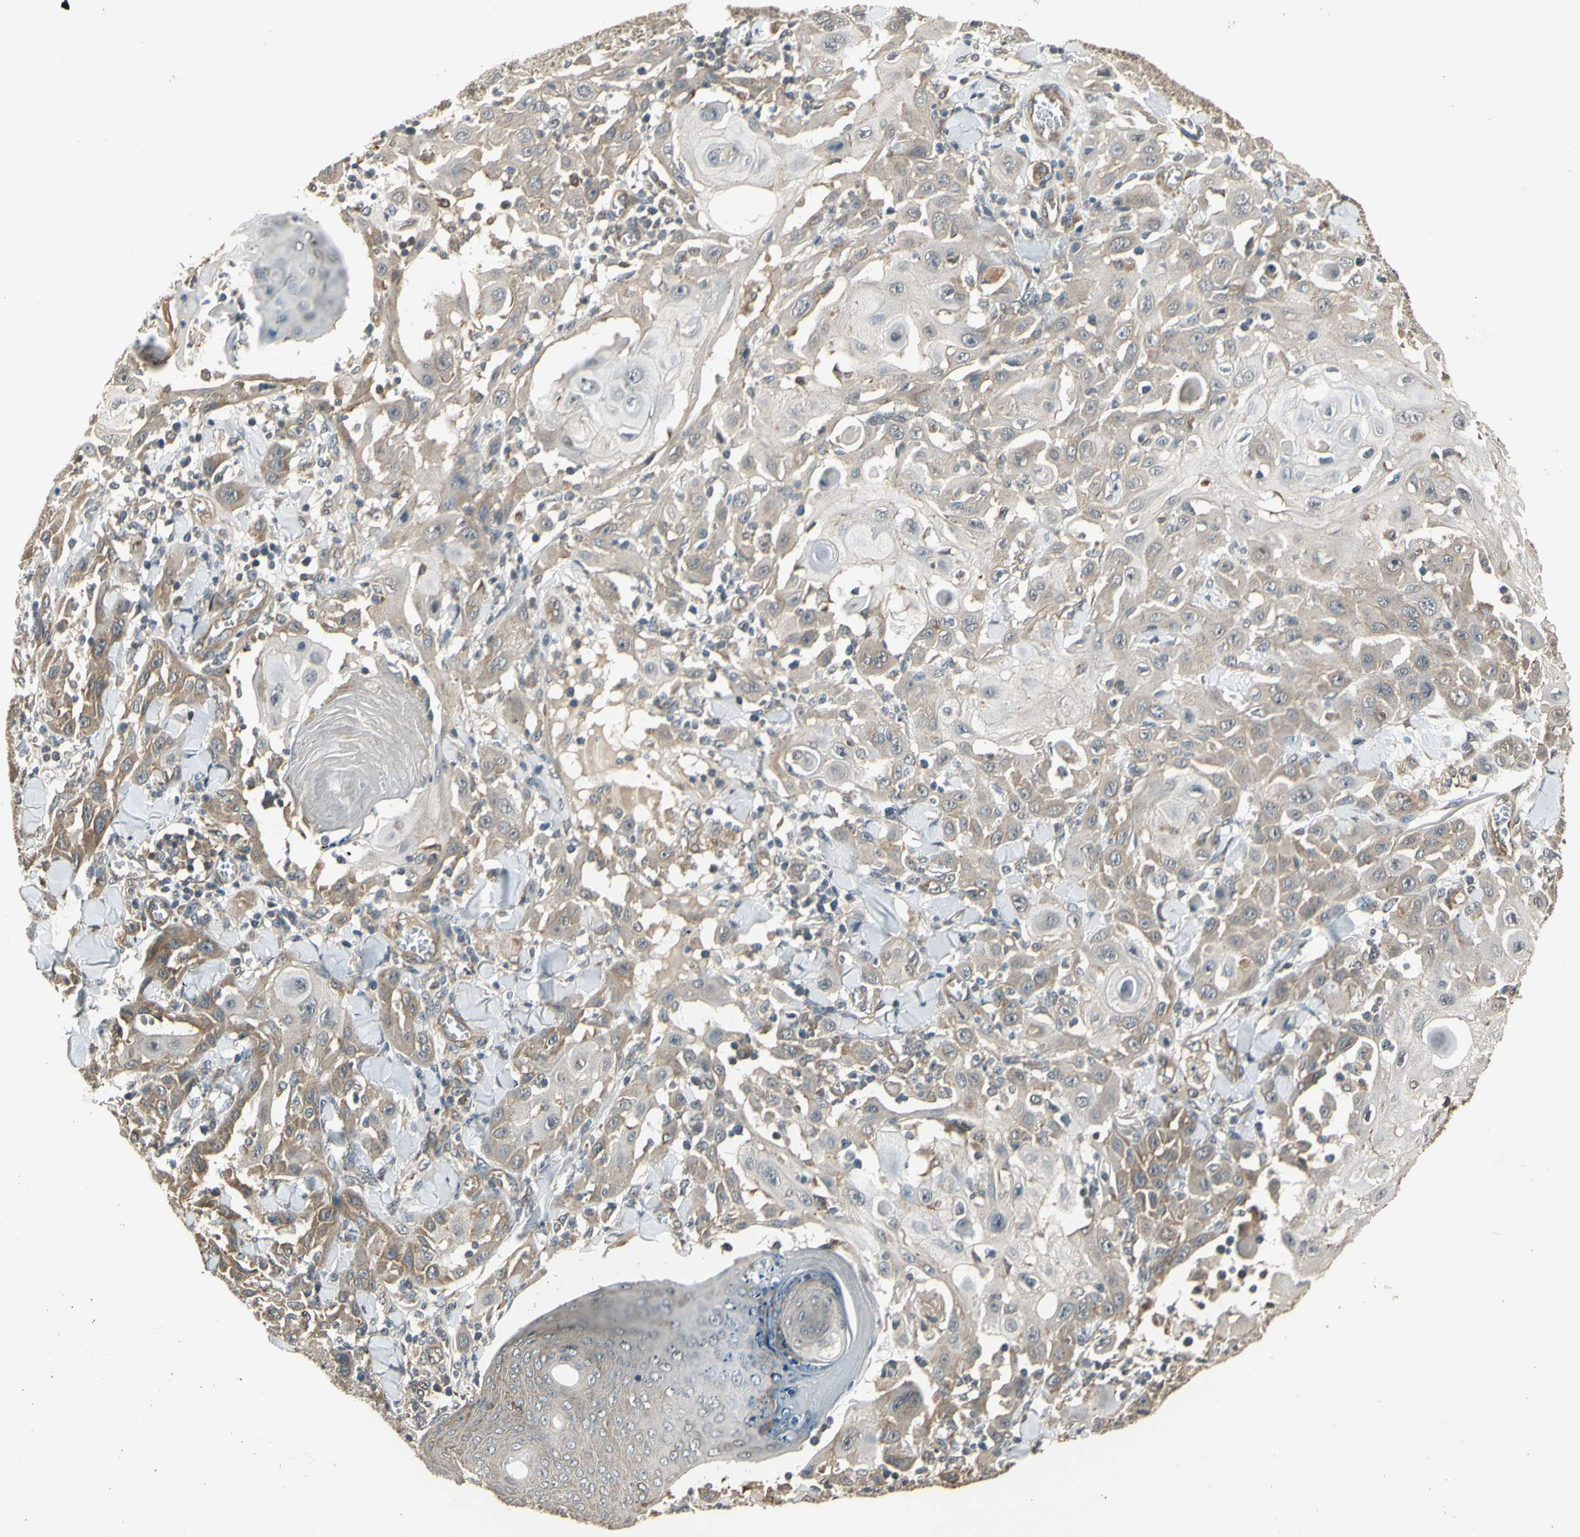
{"staining": {"intensity": "weak", "quantity": ">75%", "location": "cytoplasmic/membranous"}, "tissue": "skin cancer", "cell_type": "Tumor cells", "image_type": "cancer", "snomed": [{"axis": "morphology", "description": "Squamous cell carcinoma, NOS"}, {"axis": "topography", "description": "Skin"}], "caption": "Protein expression analysis of squamous cell carcinoma (skin) exhibits weak cytoplasmic/membranous staining in approximately >75% of tumor cells.", "gene": "EFNB2", "patient": {"sex": "male", "age": 24}}